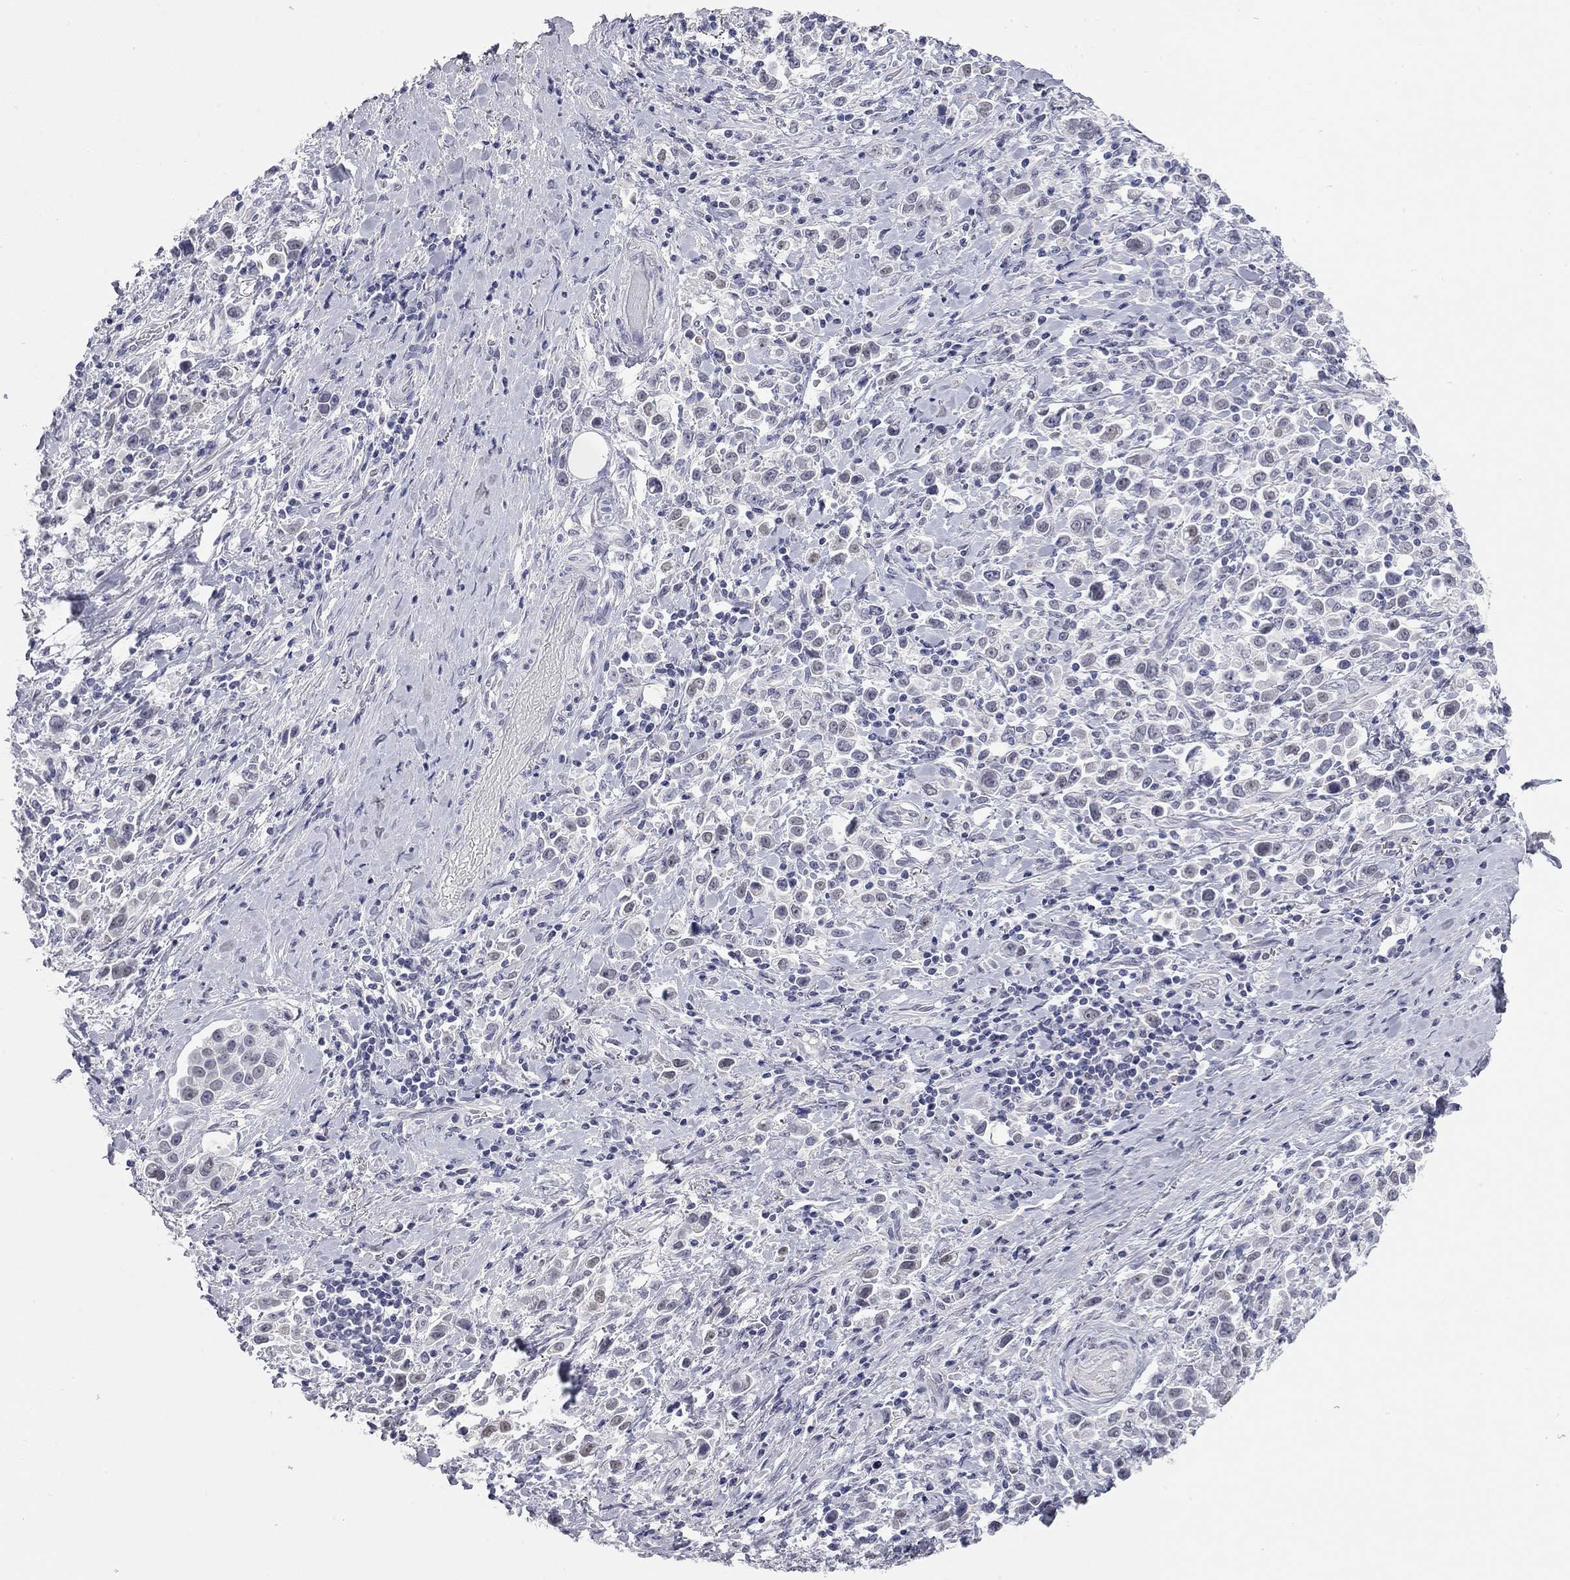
{"staining": {"intensity": "negative", "quantity": "none", "location": "none"}, "tissue": "stomach cancer", "cell_type": "Tumor cells", "image_type": "cancer", "snomed": [{"axis": "morphology", "description": "Adenocarcinoma, NOS"}, {"axis": "topography", "description": "Stomach"}], "caption": "Human stomach cancer stained for a protein using immunohistochemistry (IHC) reveals no positivity in tumor cells.", "gene": "AK8", "patient": {"sex": "male", "age": 93}}